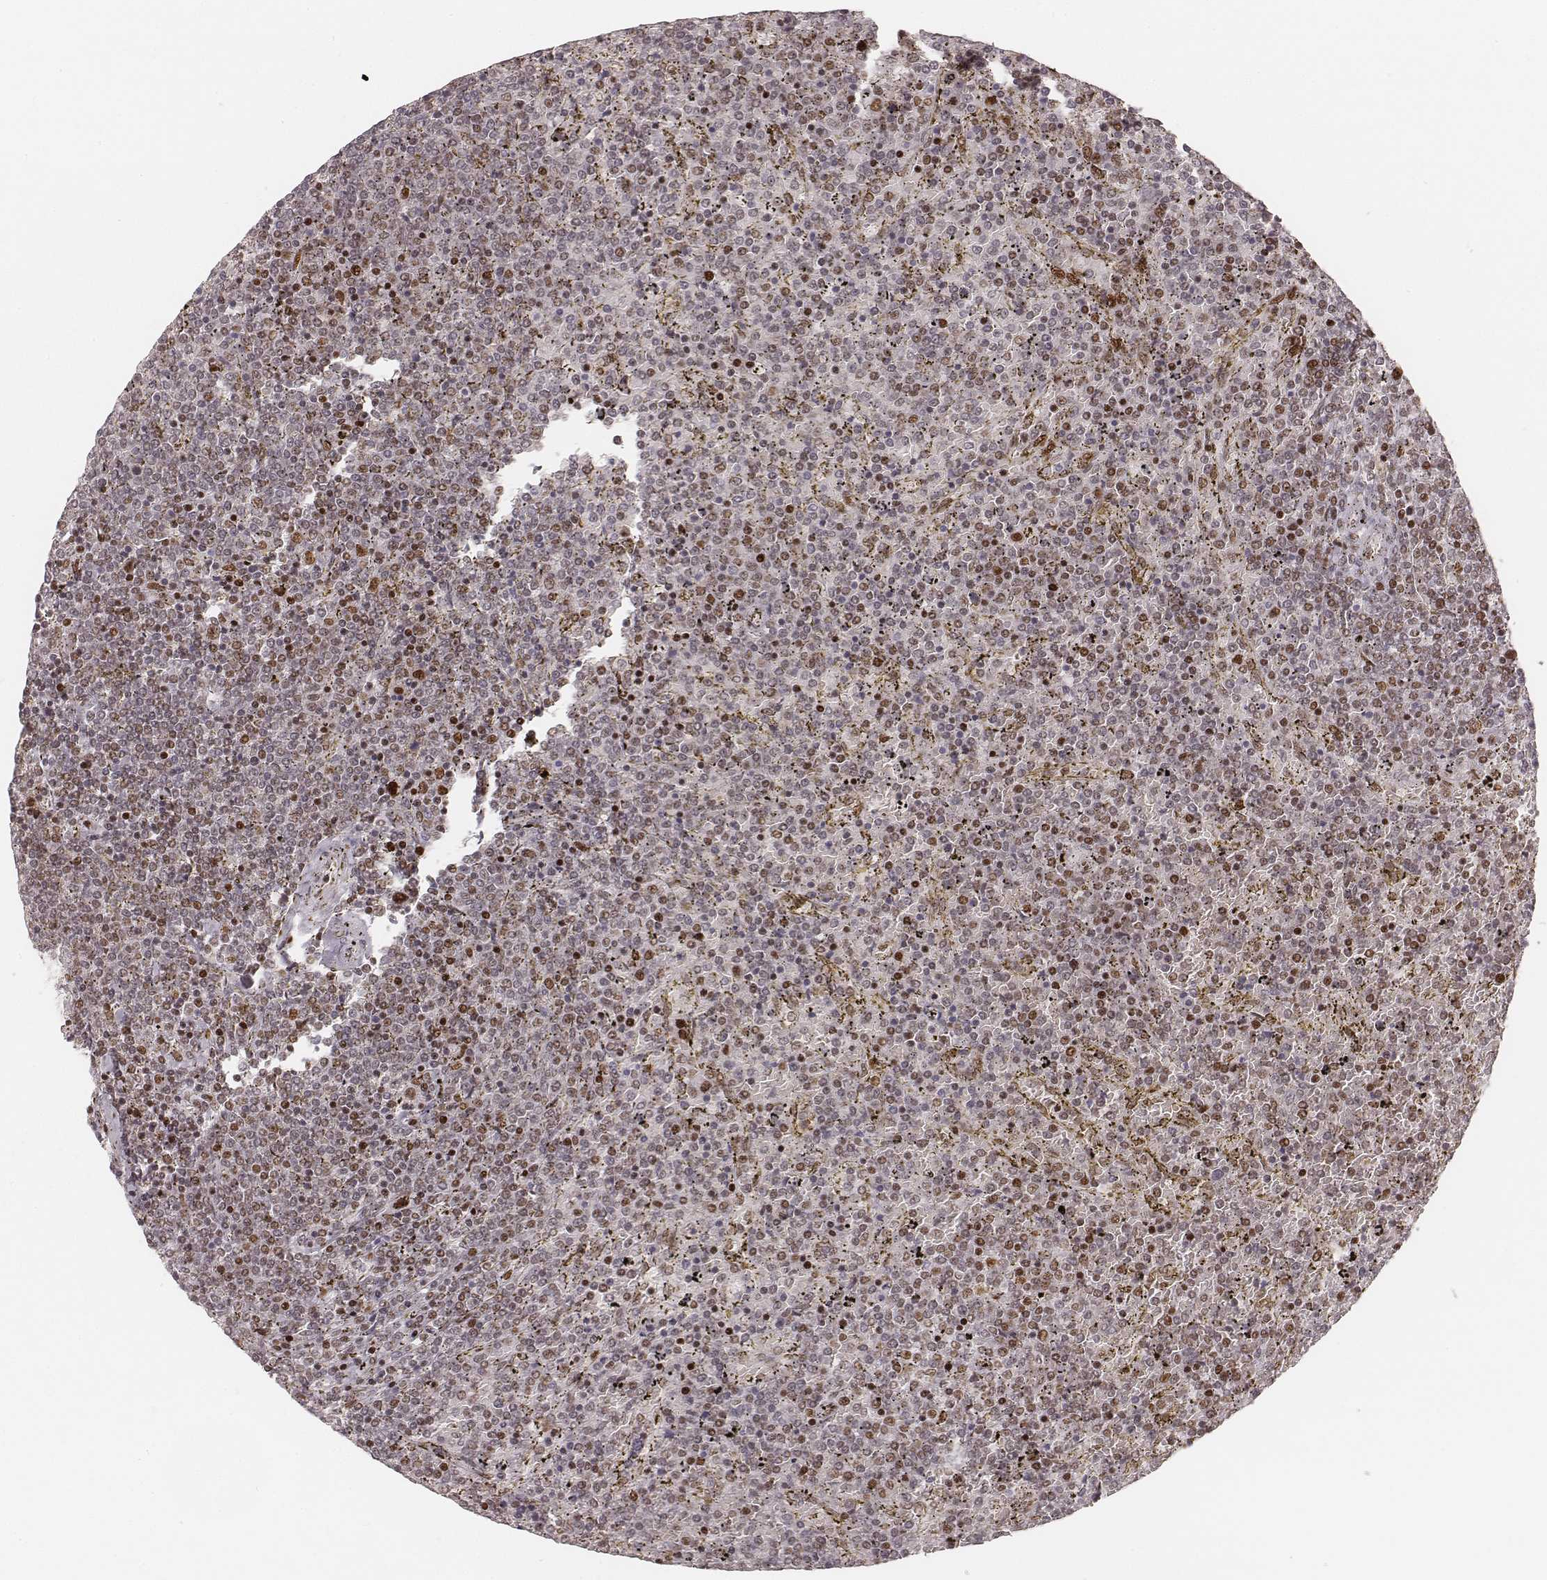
{"staining": {"intensity": "negative", "quantity": "none", "location": "none"}, "tissue": "lymphoma", "cell_type": "Tumor cells", "image_type": "cancer", "snomed": [{"axis": "morphology", "description": "Malignant lymphoma, non-Hodgkin's type, Low grade"}, {"axis": "topography", "description": "Spleen"}], "caption": "Low-grade malignant lymphoma, non-Hodgkin's type was stained to show a protein in brown. There is no significant staining in tumor cells.", "gene": "HNRNPC", "patient": {"sex": "female", "age": 77}}